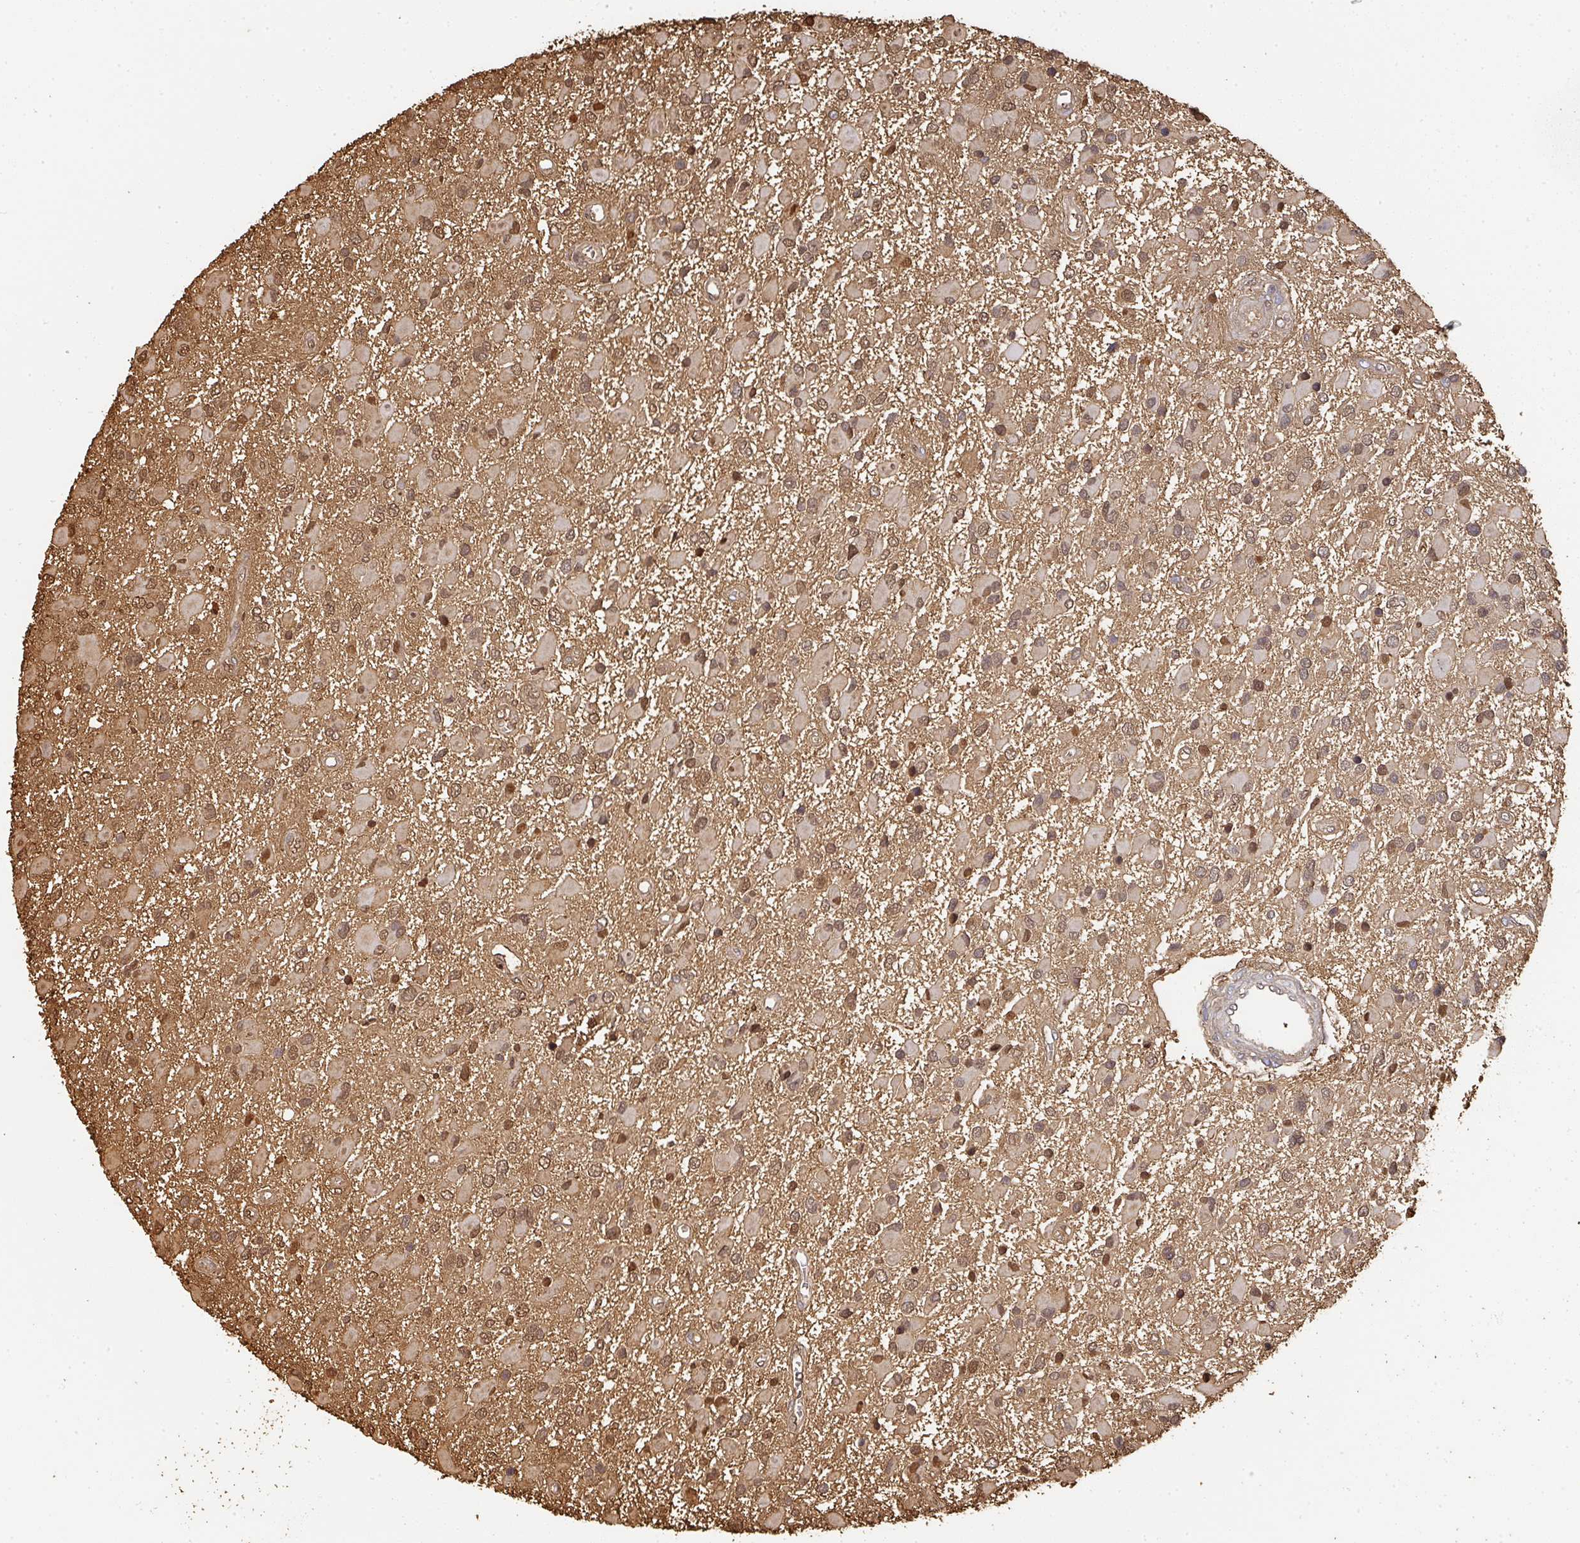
{"staining": {"intensity": "moderate", "quantity": "25%-75%", "location": "nuclear"}, "tissue": "glioma", "cell_type": "Tumor cells", "image_type": "cancer", "snomed": [{"axis": "morphology", "description": "Glioma, malignant, High grade"}, {"axis": "topography", "description": "Brain"}], "caption": "A brown stain shows moderate nuclear staining of a protein in malignant glioma (high-grade) tumor cells.", "gene": "ALB", "patient": {"sex": "male", "age": 53}}